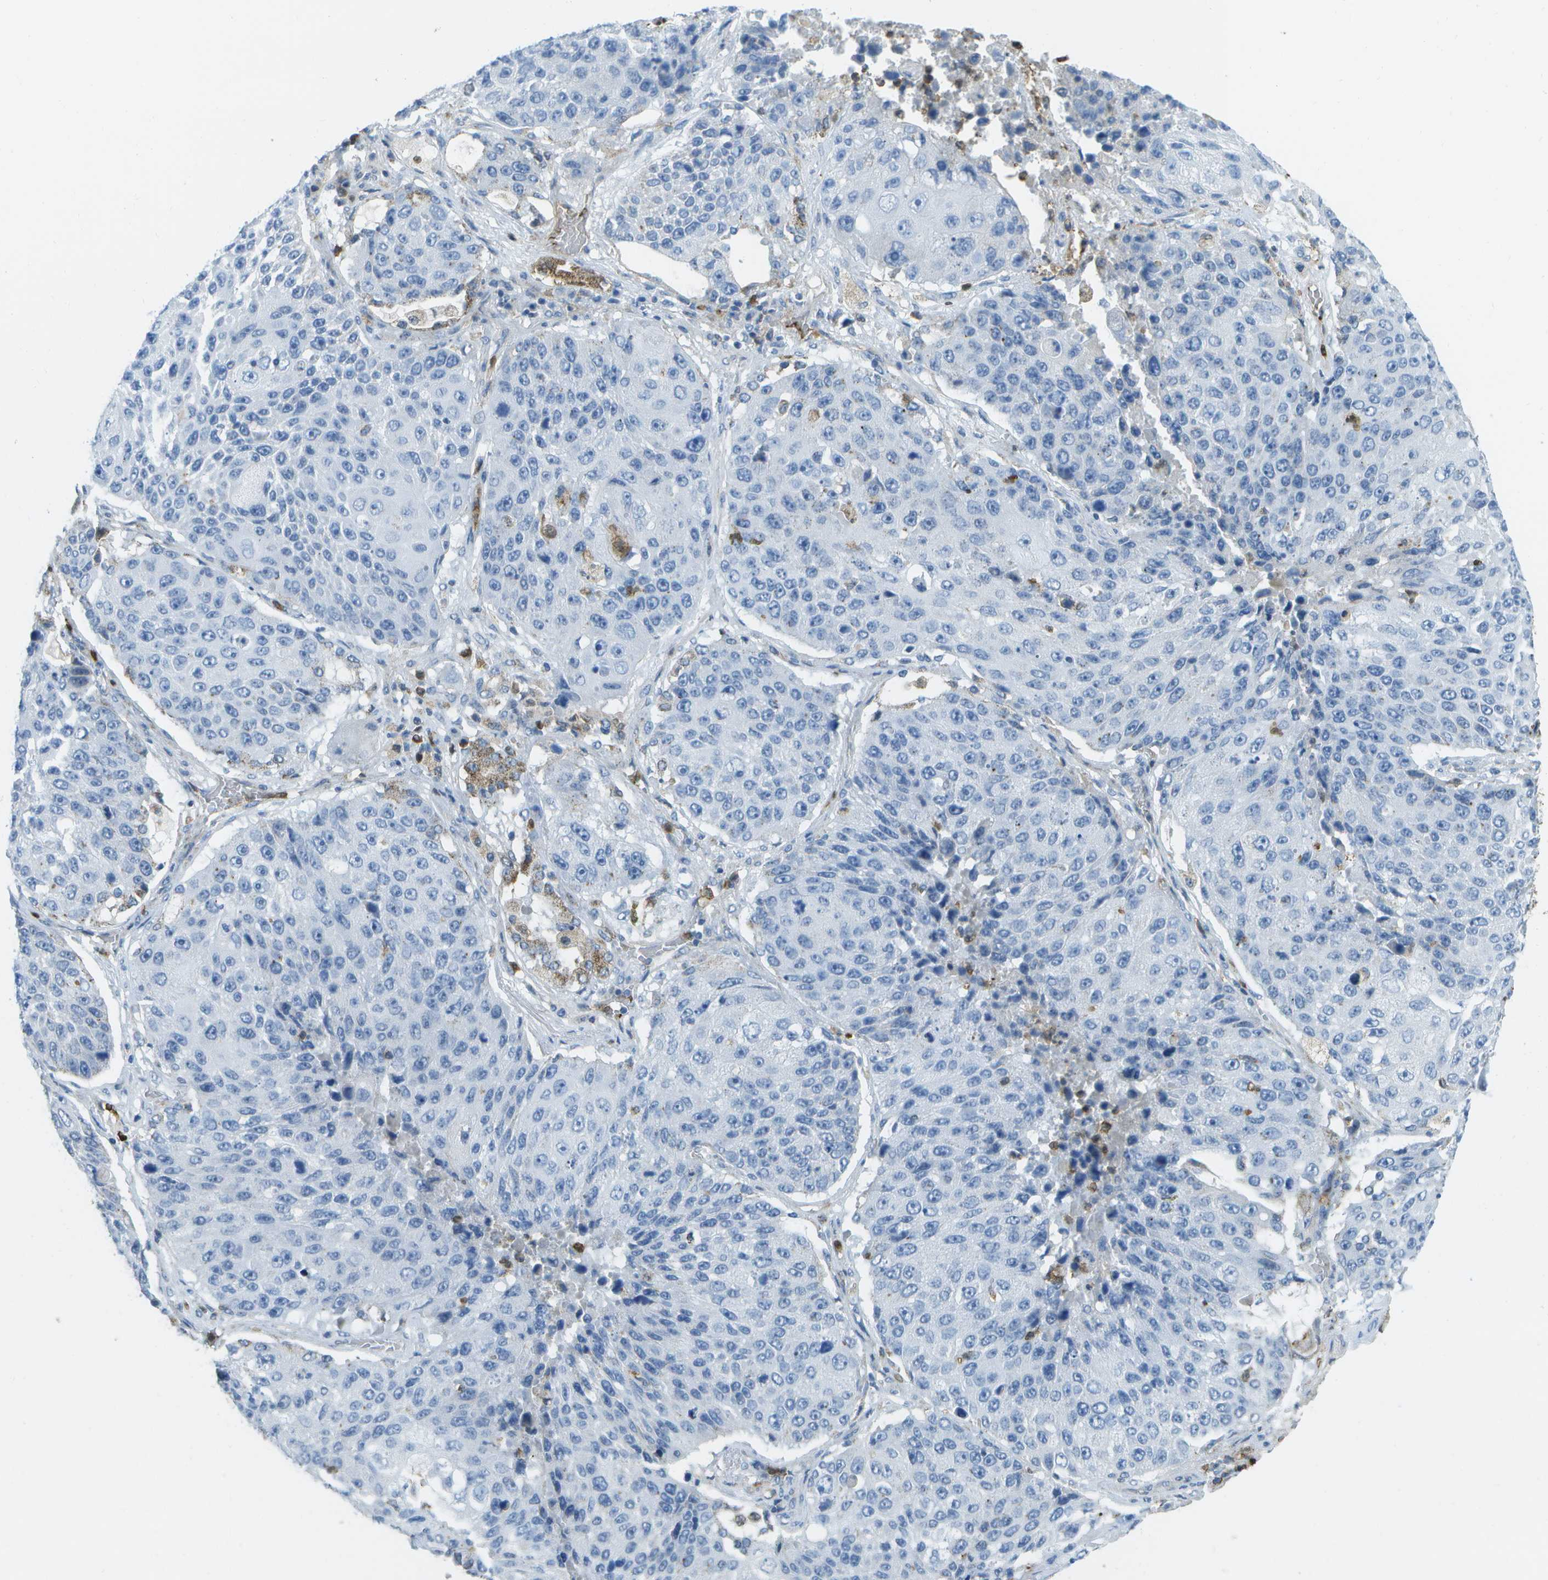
{"staining": {"intensity": "negative", "quantity": "none", "location": "none"}, "tissue": "lung cancer", "cell_type": "Tumor cells", "image_type": "cancer", "snomed": [{"axis": "morphology", "description": "Squamous cell carcinoma, NOS"}, {"axis": "topography", "description": "Lung"}], "caption": "Tumor cells are negative for brown protein staining in squamous cell carcinoma (lung). (Immunohistochemistry, brightfield microscopy, high magnification).", "gene": "CACHD1", "patient": {"sex": "male", "age": 61}}